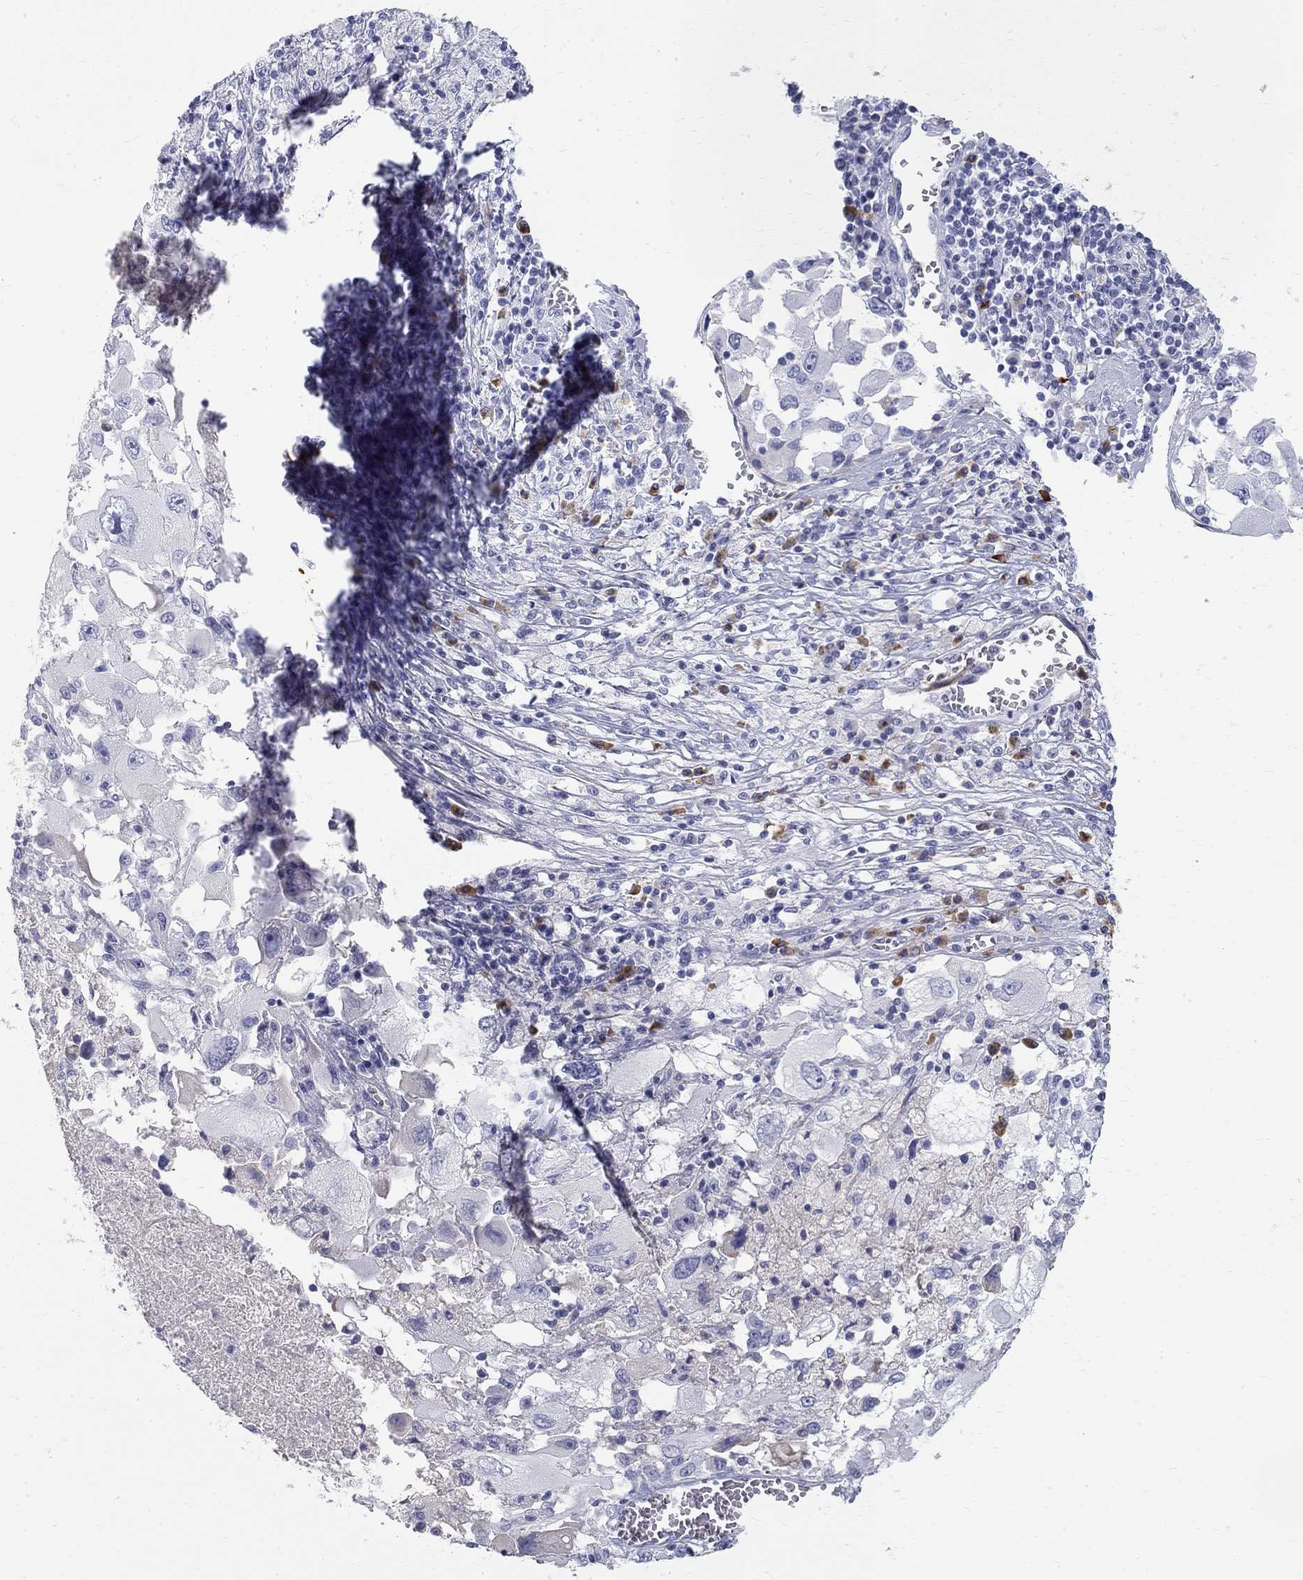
{"staining": {"intensity": "negative", "quantity": "none", "location": "none"}, "tissue": "melanoma", "cell_type": "Tumor cells", "image_type": "cancer", "snomed": [{"axis": "morphology", "description": "Malignant melanoma, Metastatic site"}, {"axis": "topography", "description": "Soft tissue"}], "caption": "An immunohistochemistry (IHC) photomicrograph of melanoma is shown. There is no staining in tumor cells of melanoma.", "gene": "PHOX2B", "patient": {"sex": "male", "age": 50}}